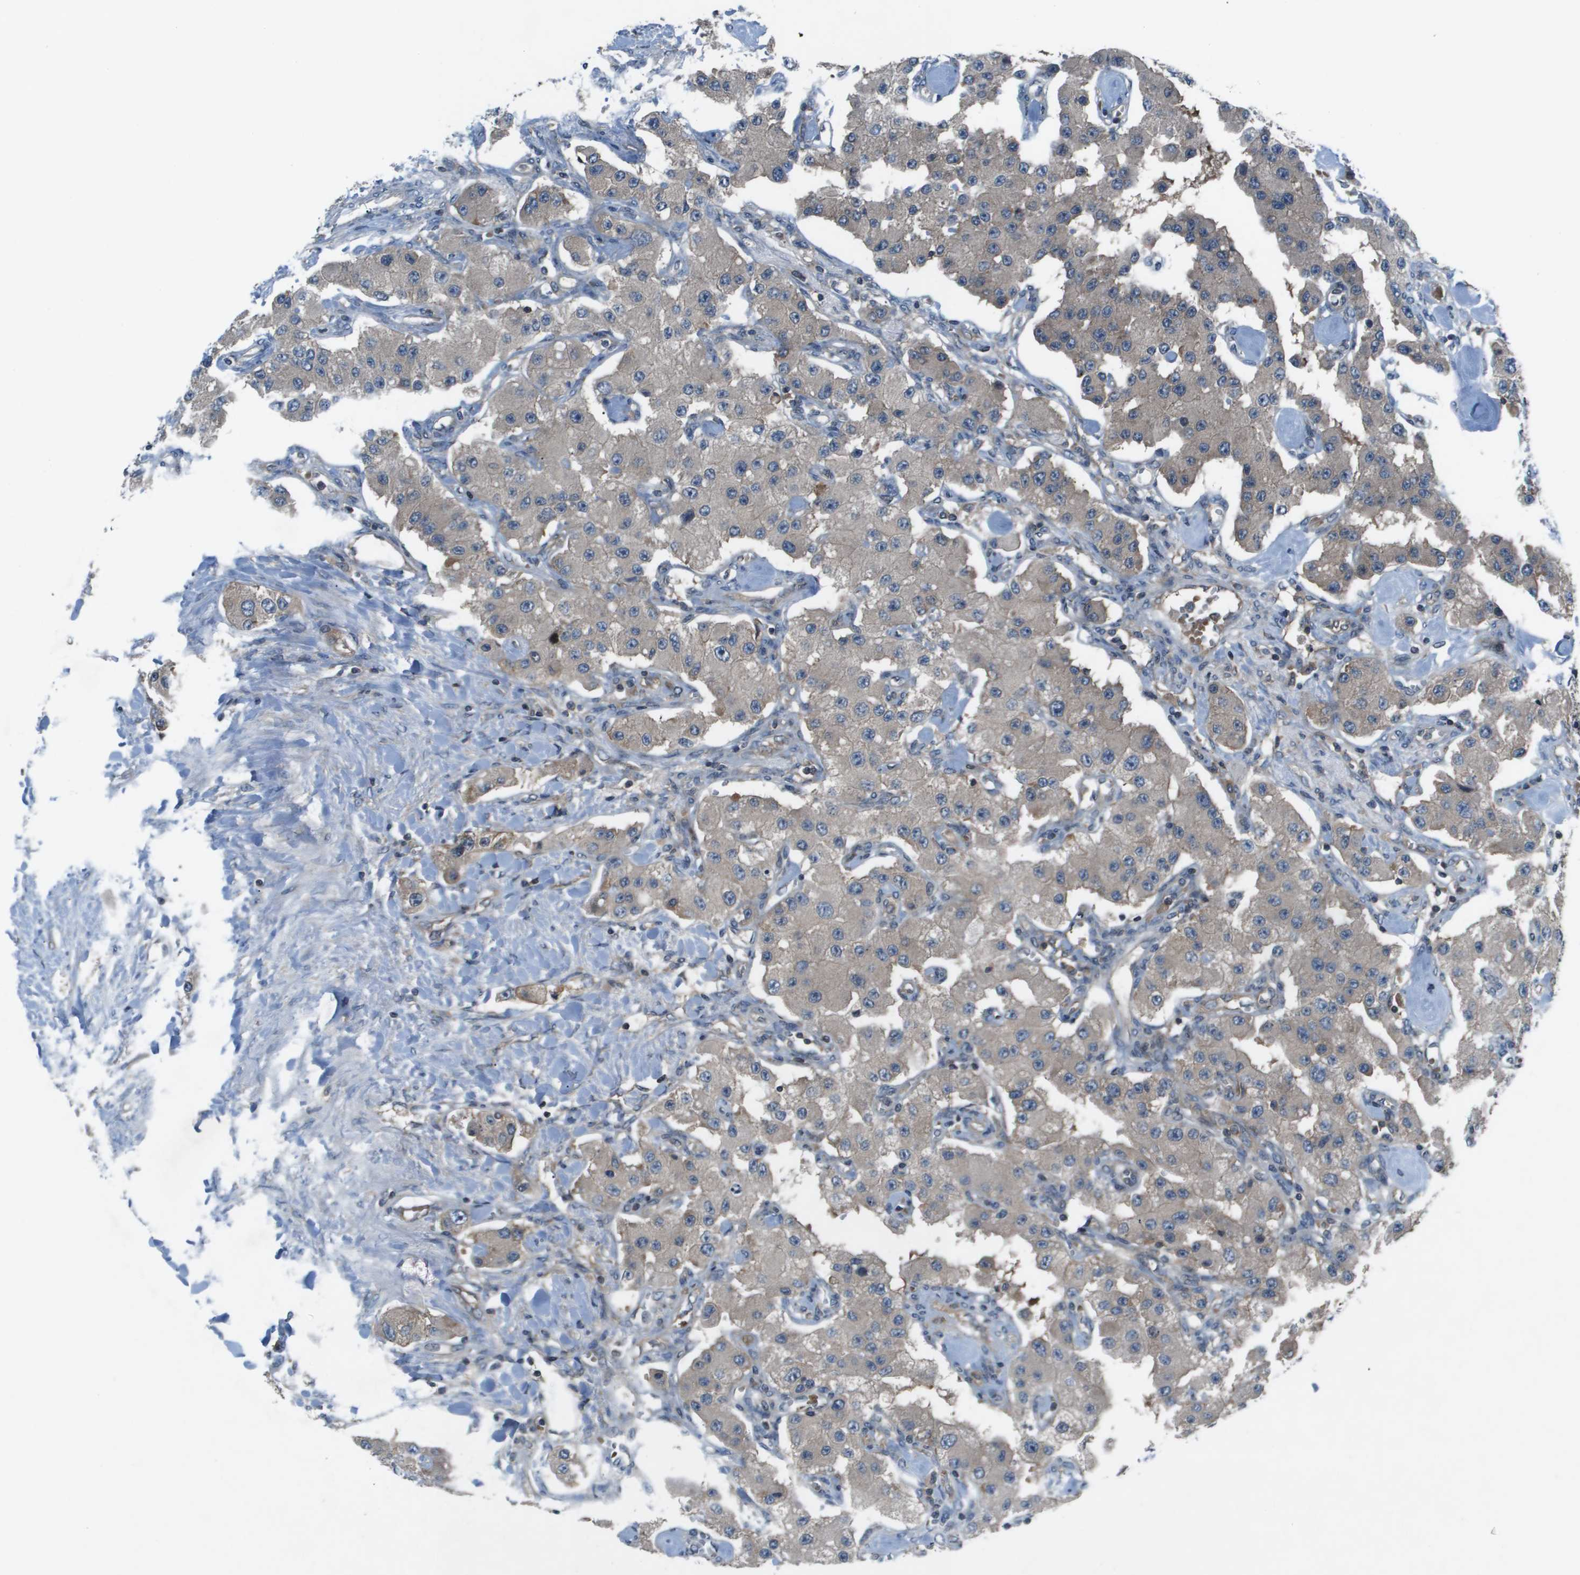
{"staining": {"intensity": "negative", "quantity": "none", "location": "none"}, "tissue": "carcinoid", "cell_type": "Tumor cells", "image_type": "cancer", "snomed": [{"axis": "morphology", "description": "Carcinoid, malignant, NOS"}, {"axis": "topography", "description": "Pancreas"}], "caption": "Tumor cells are negative for protein expression in human carcinoid.", "gene": "EIF3B", "patient": {"sex": "male", "age": 41}}